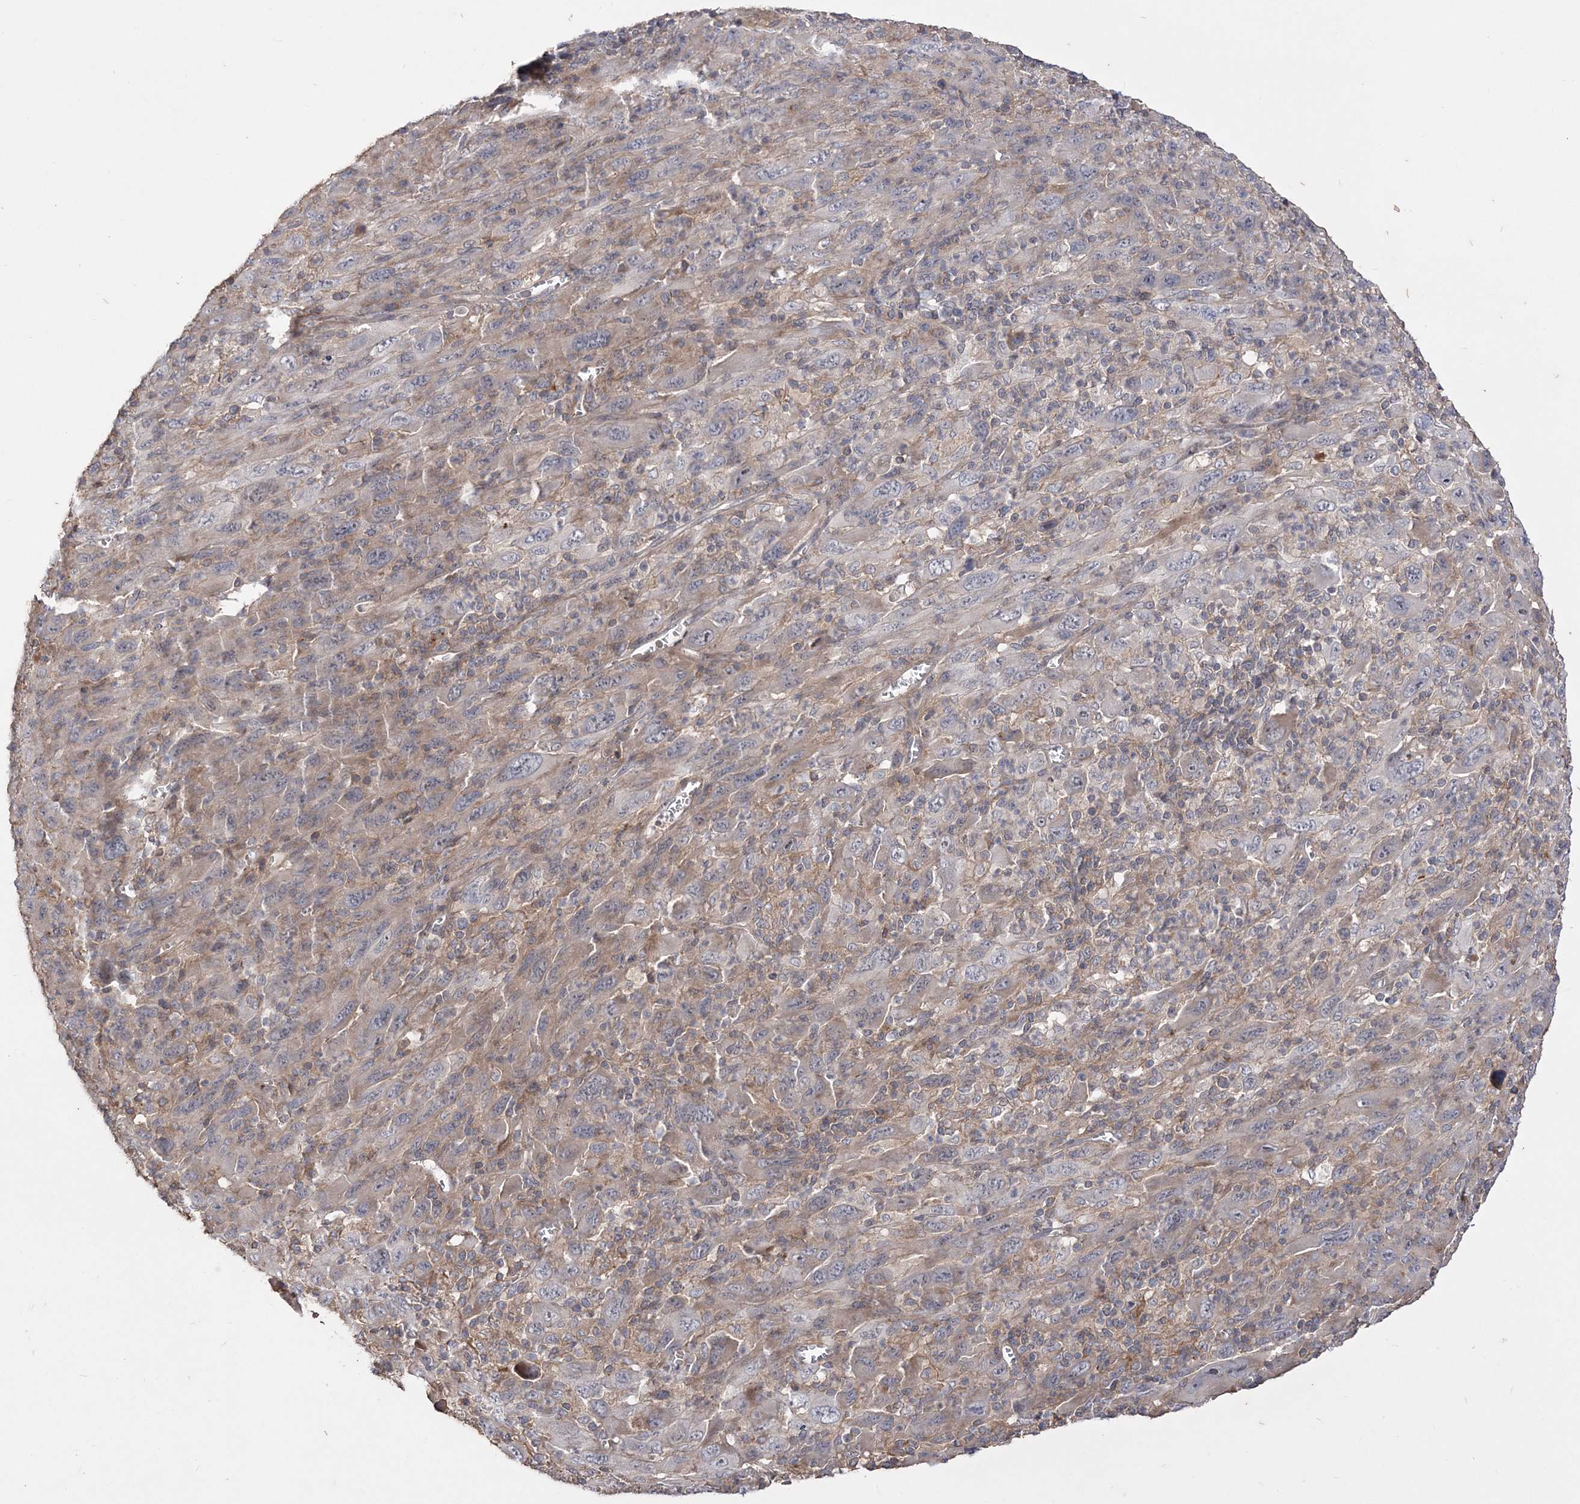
{"staining": {"intensity": "negative", "quantity": "none", "location": "none"}, "tissue": "melanoma", "cell_type": "Tumor cells", "image_type": "cancer", "snomed": [{"axis": "morphology", "description": "Malignant melanoma, Metastatic site"}, {"axis": "topography", "description": "Skin"}], "caption": "Immunohistochemistry histopathology image of malignant melanoma (metastatic site) stained for a protein (brown), which reveals no expression in tumor cells.", "gene": "SLFN14", "patient": {"sex": "female", "age": 56}}